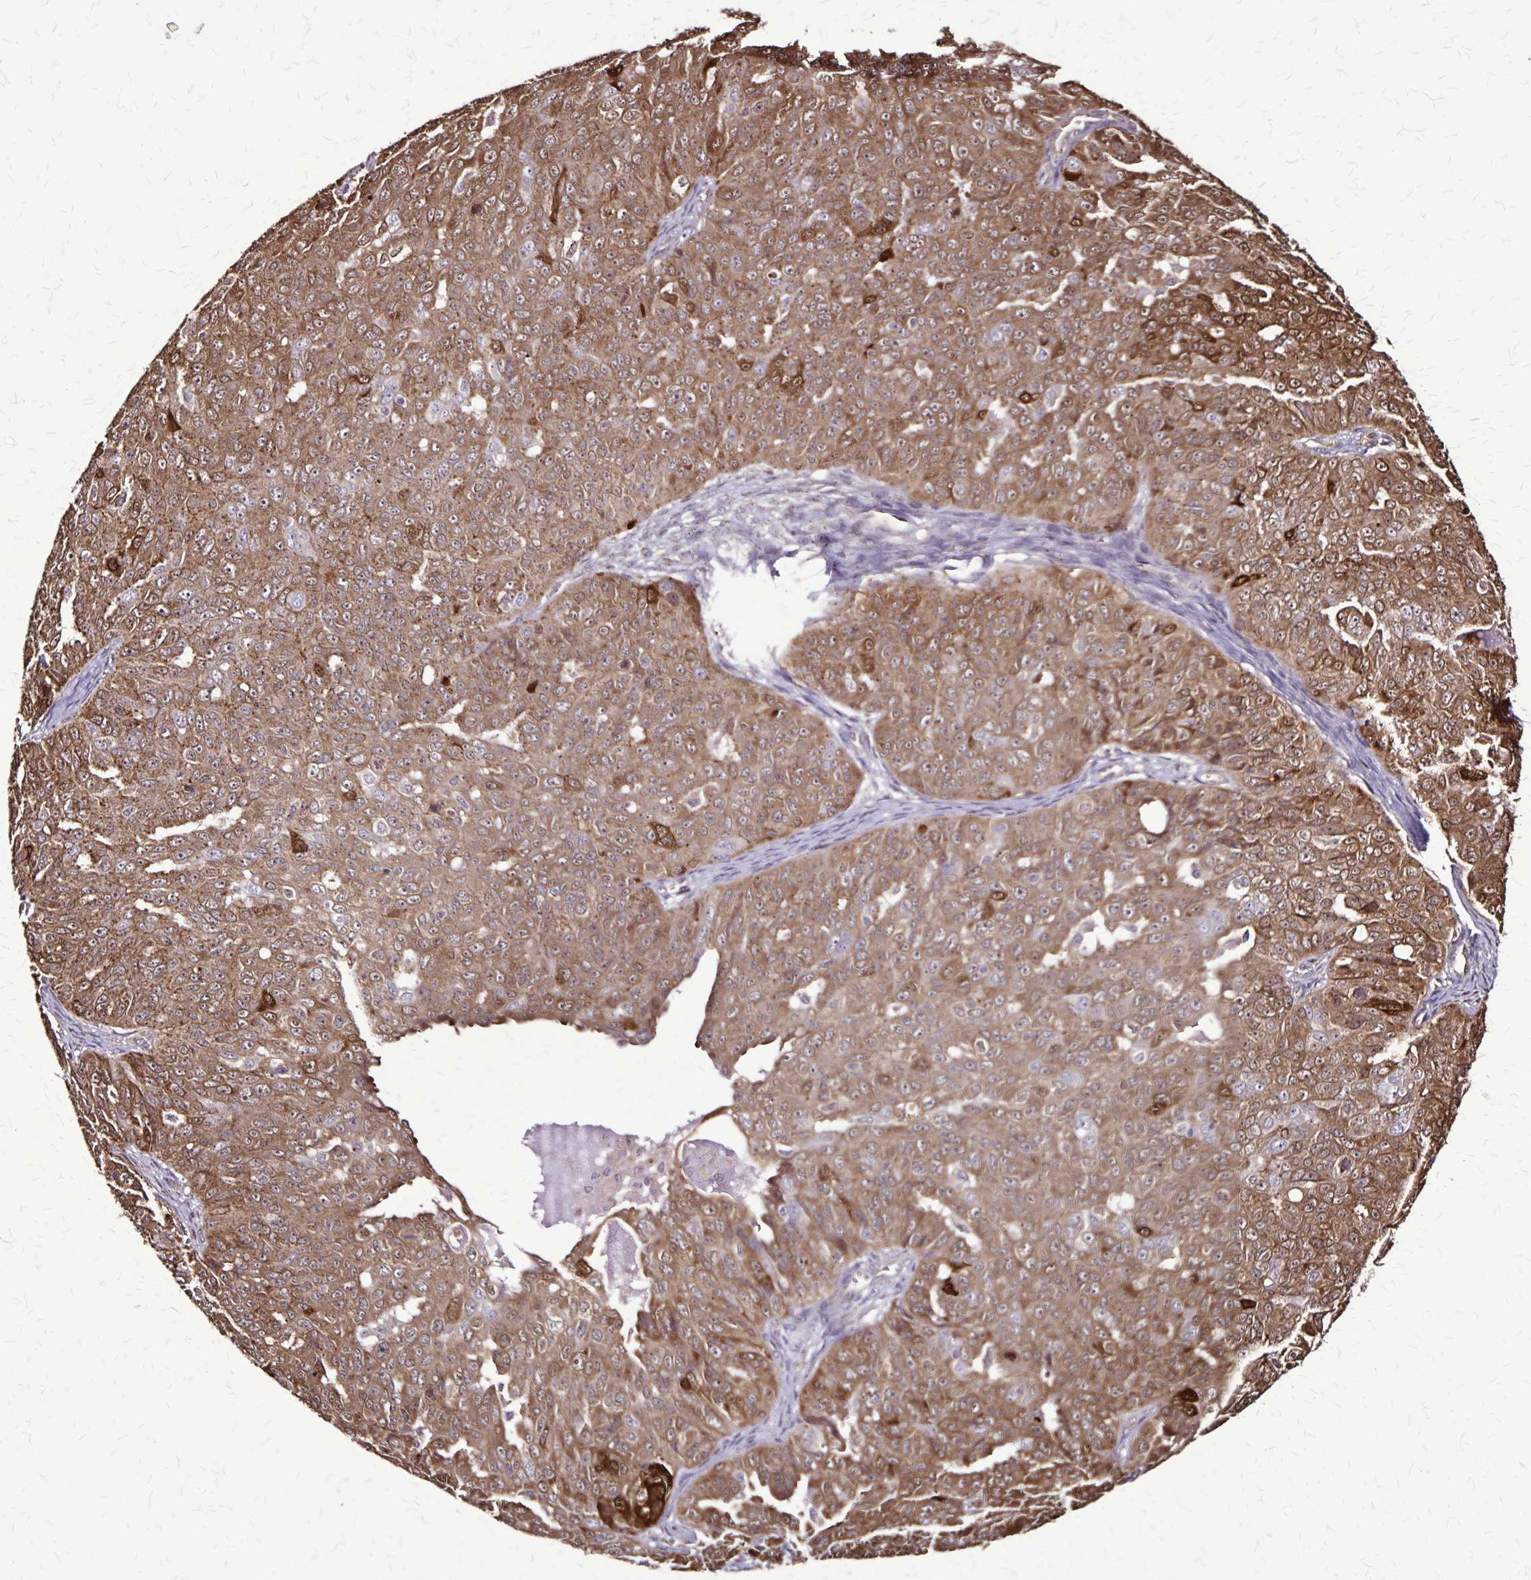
{"staining": {"intensity": "moderate", "quantity": ">75%", "location": "cytoplasmic/membranous"}, "tissue": "ovarian cancer", "cell_type": "Tumor cells", "image_type": "cancer", "snomed": [{"axis": "morphology", "description": "Carcinoma, endometroid"}, {"axis": "topography", "description": "Ovary"}], "caption": "A medium amount of moderate cytoplasmic/membranous expression is identified in about >75% of tumor cells in ovarian cancer (endometroid carcinoma) tissue.", "gene": "CHMP1B", "patient": {"sex": "female", "age": 70}}